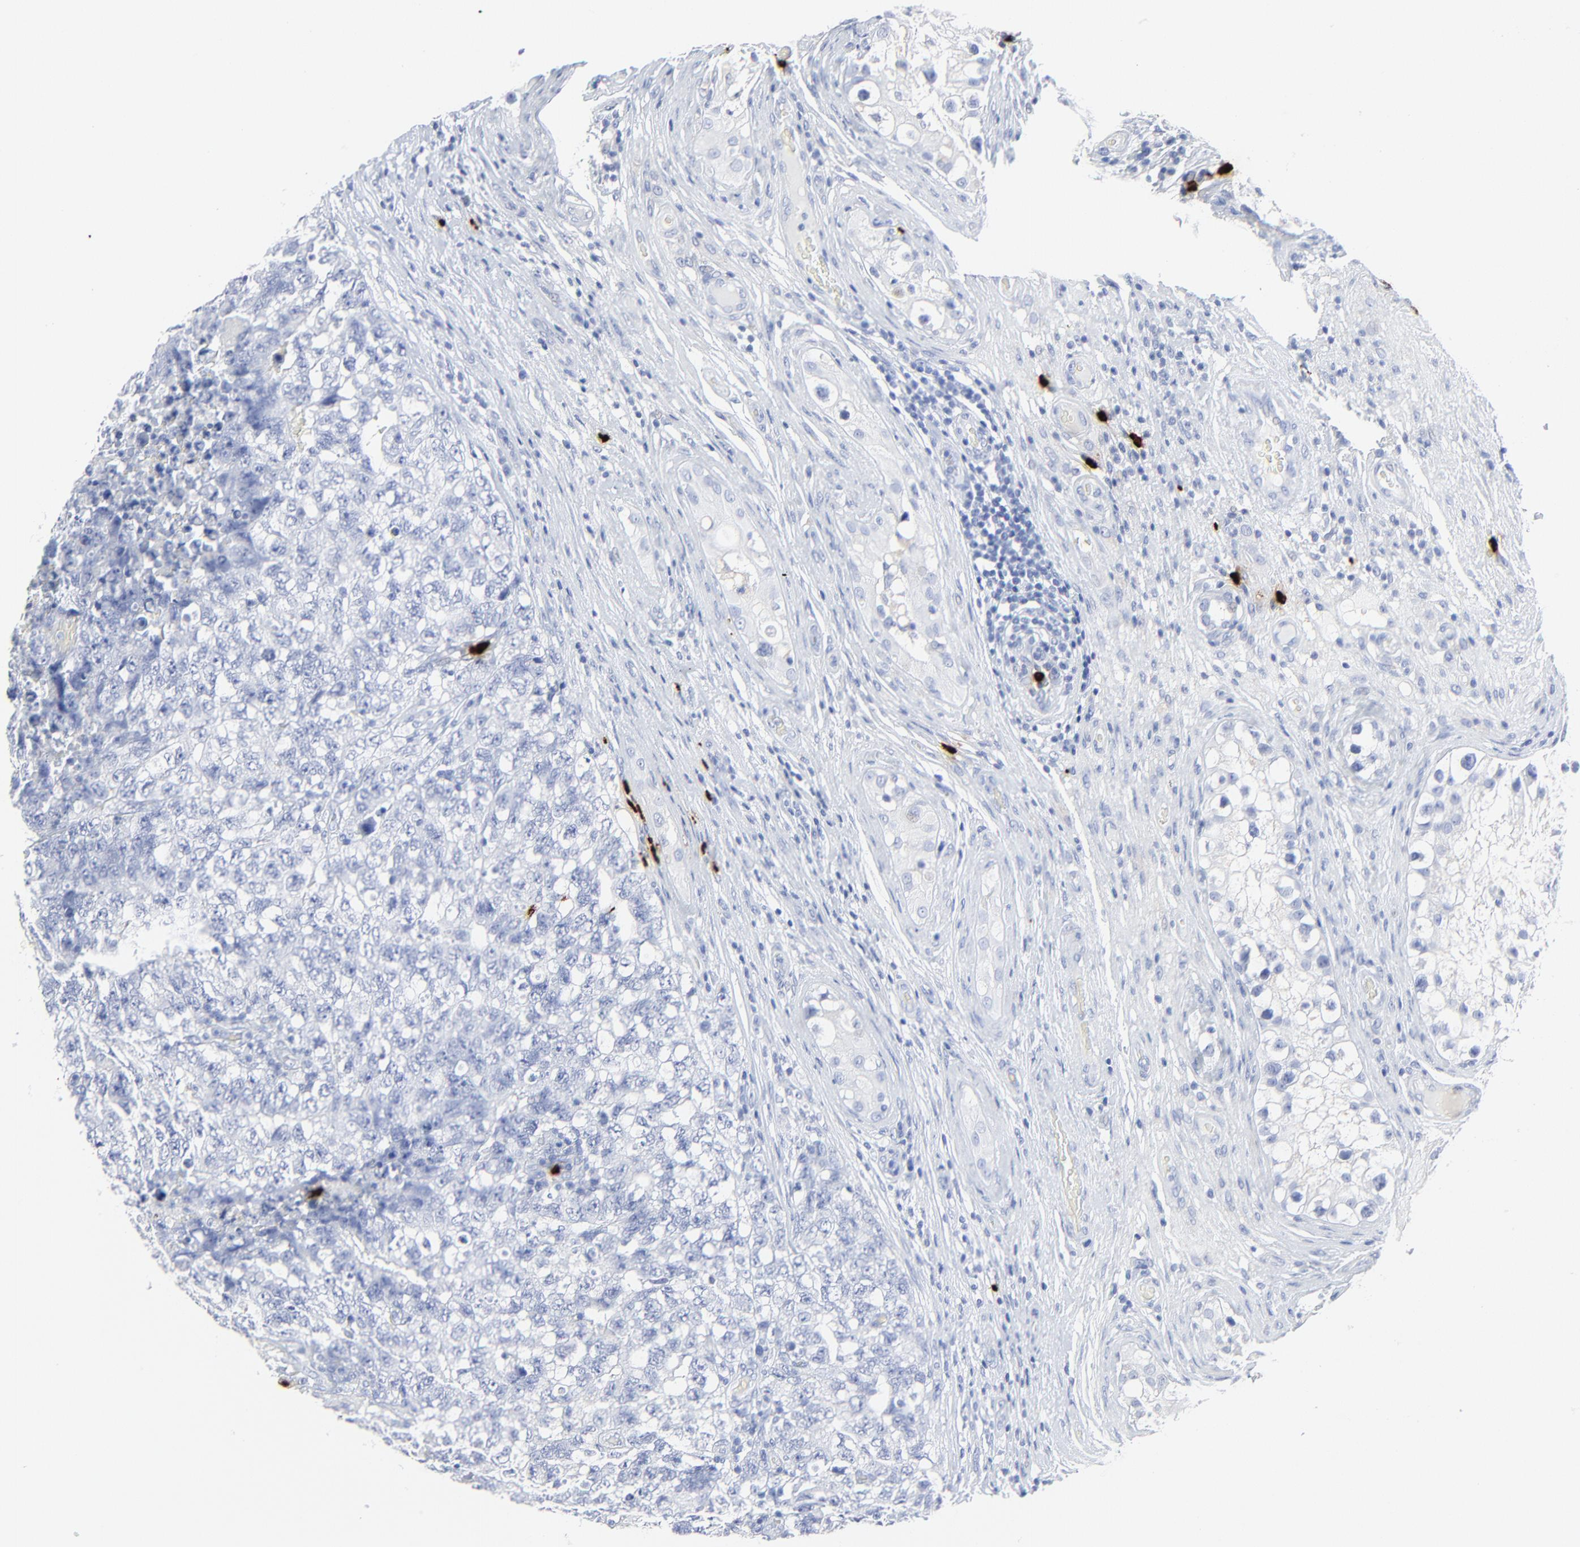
{"staining": {"intensity": "negative", "quantity": "none", "location": "none"}, "tissue": "testis cancer", "cell_type": "Tumor cells", "image_type": "cancer", "snomed": [{"axis": "morphology", "description": "Carcinoma, Embryonal, NOS"}, {"axis": "topography", "description": "Testis"}], "caption": "IHC of human testis cancer (embryonal carcinoma) exhibits no expression in tumor cells.", "gene": "LCN2", "patient": {"sex": "male", "age": 31}}